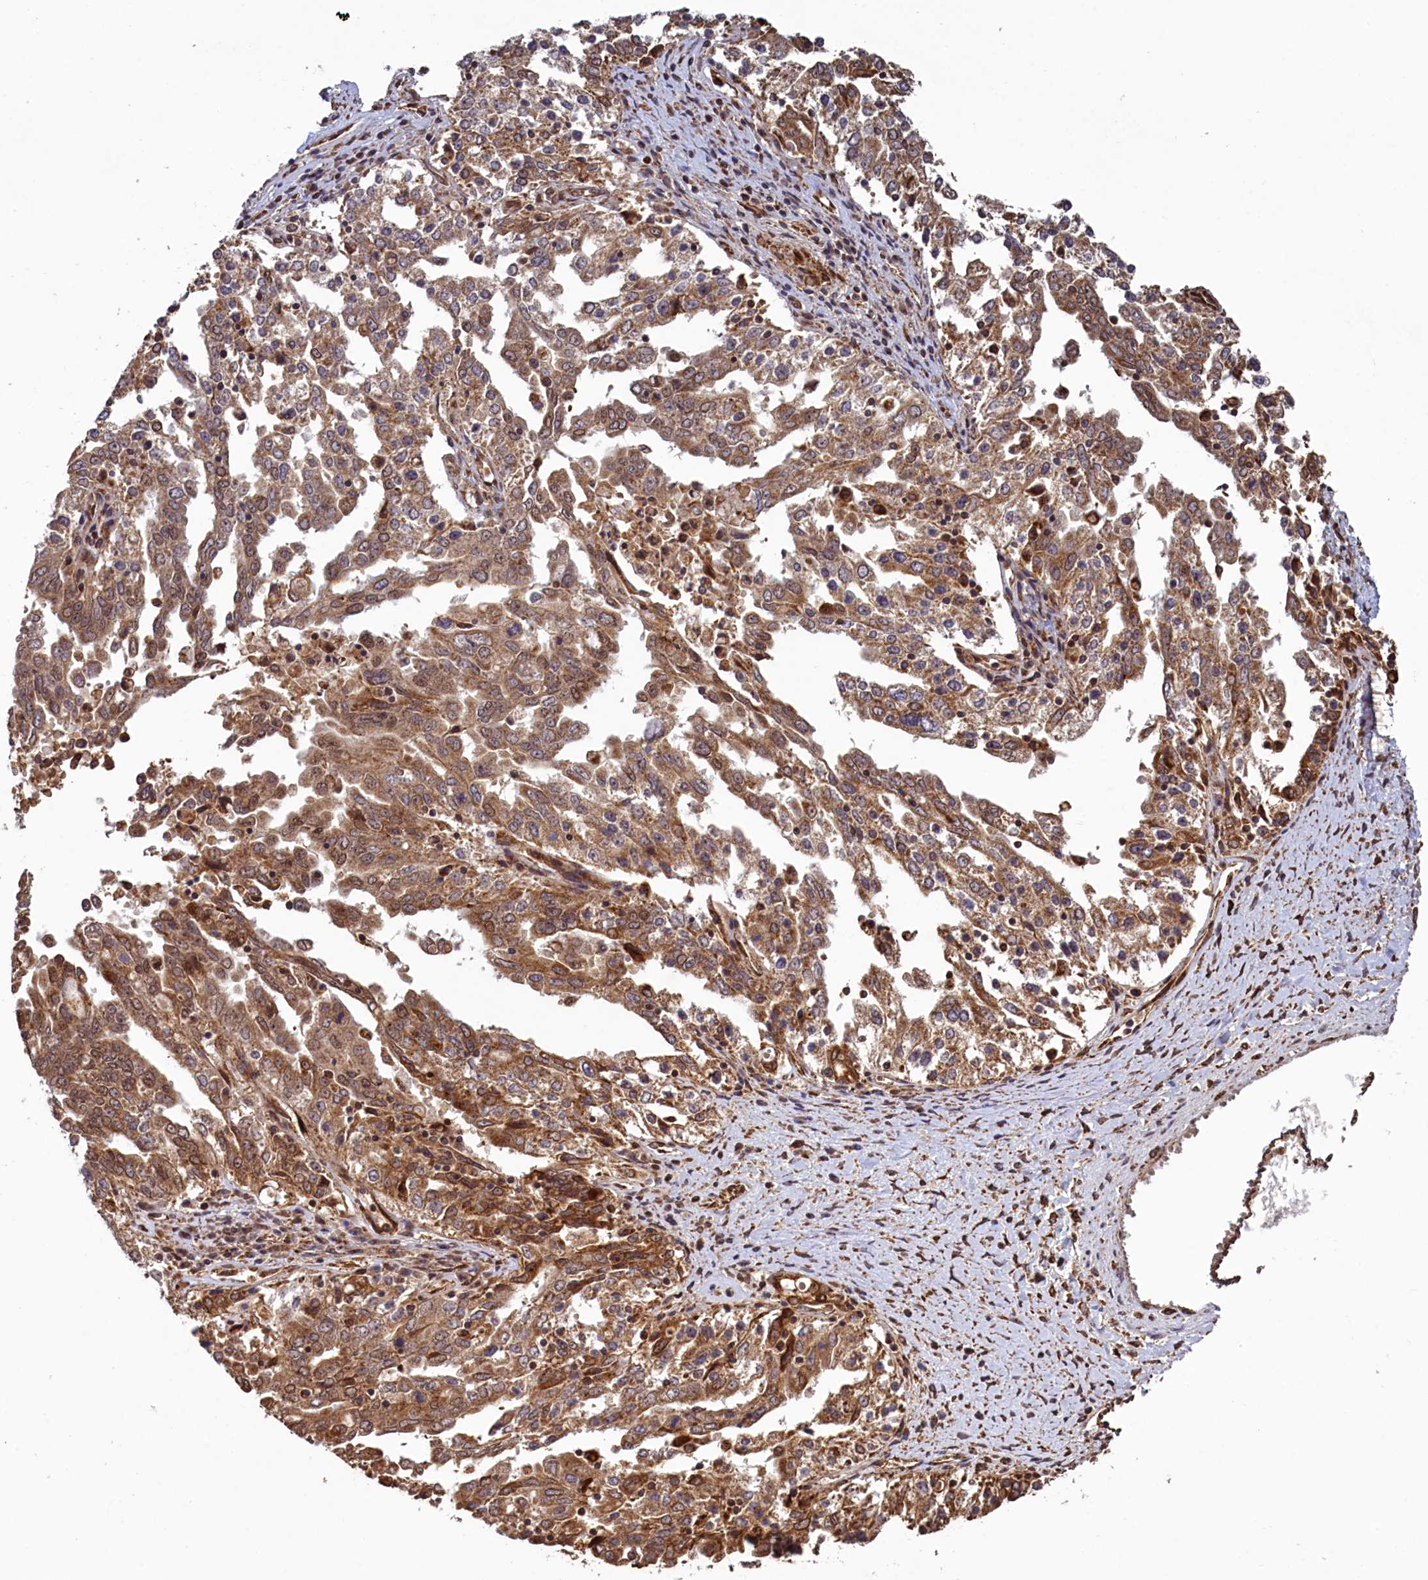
{"staining": {"intensity": "strong", "quantity": ">75%", "location": "cytoplasmic/membranous,nuclear"}, "tissue": "ovarian cancer", "cell_type": "Tumor cells", "image_type": "cancer", "snomed": [{"axis": "morphology", "description": "Carcinoma, endometroid"}, {"axis": "topography", "description": "Ovary"}], "caption": "A high amount of strong cytoplasmic/membranous and nuclear positivity is identified in approximately >75% of tumor cells in ovarian cancer tissue.", "gene": "NAE1", "patient": {"sex": "female", "age": 62}}